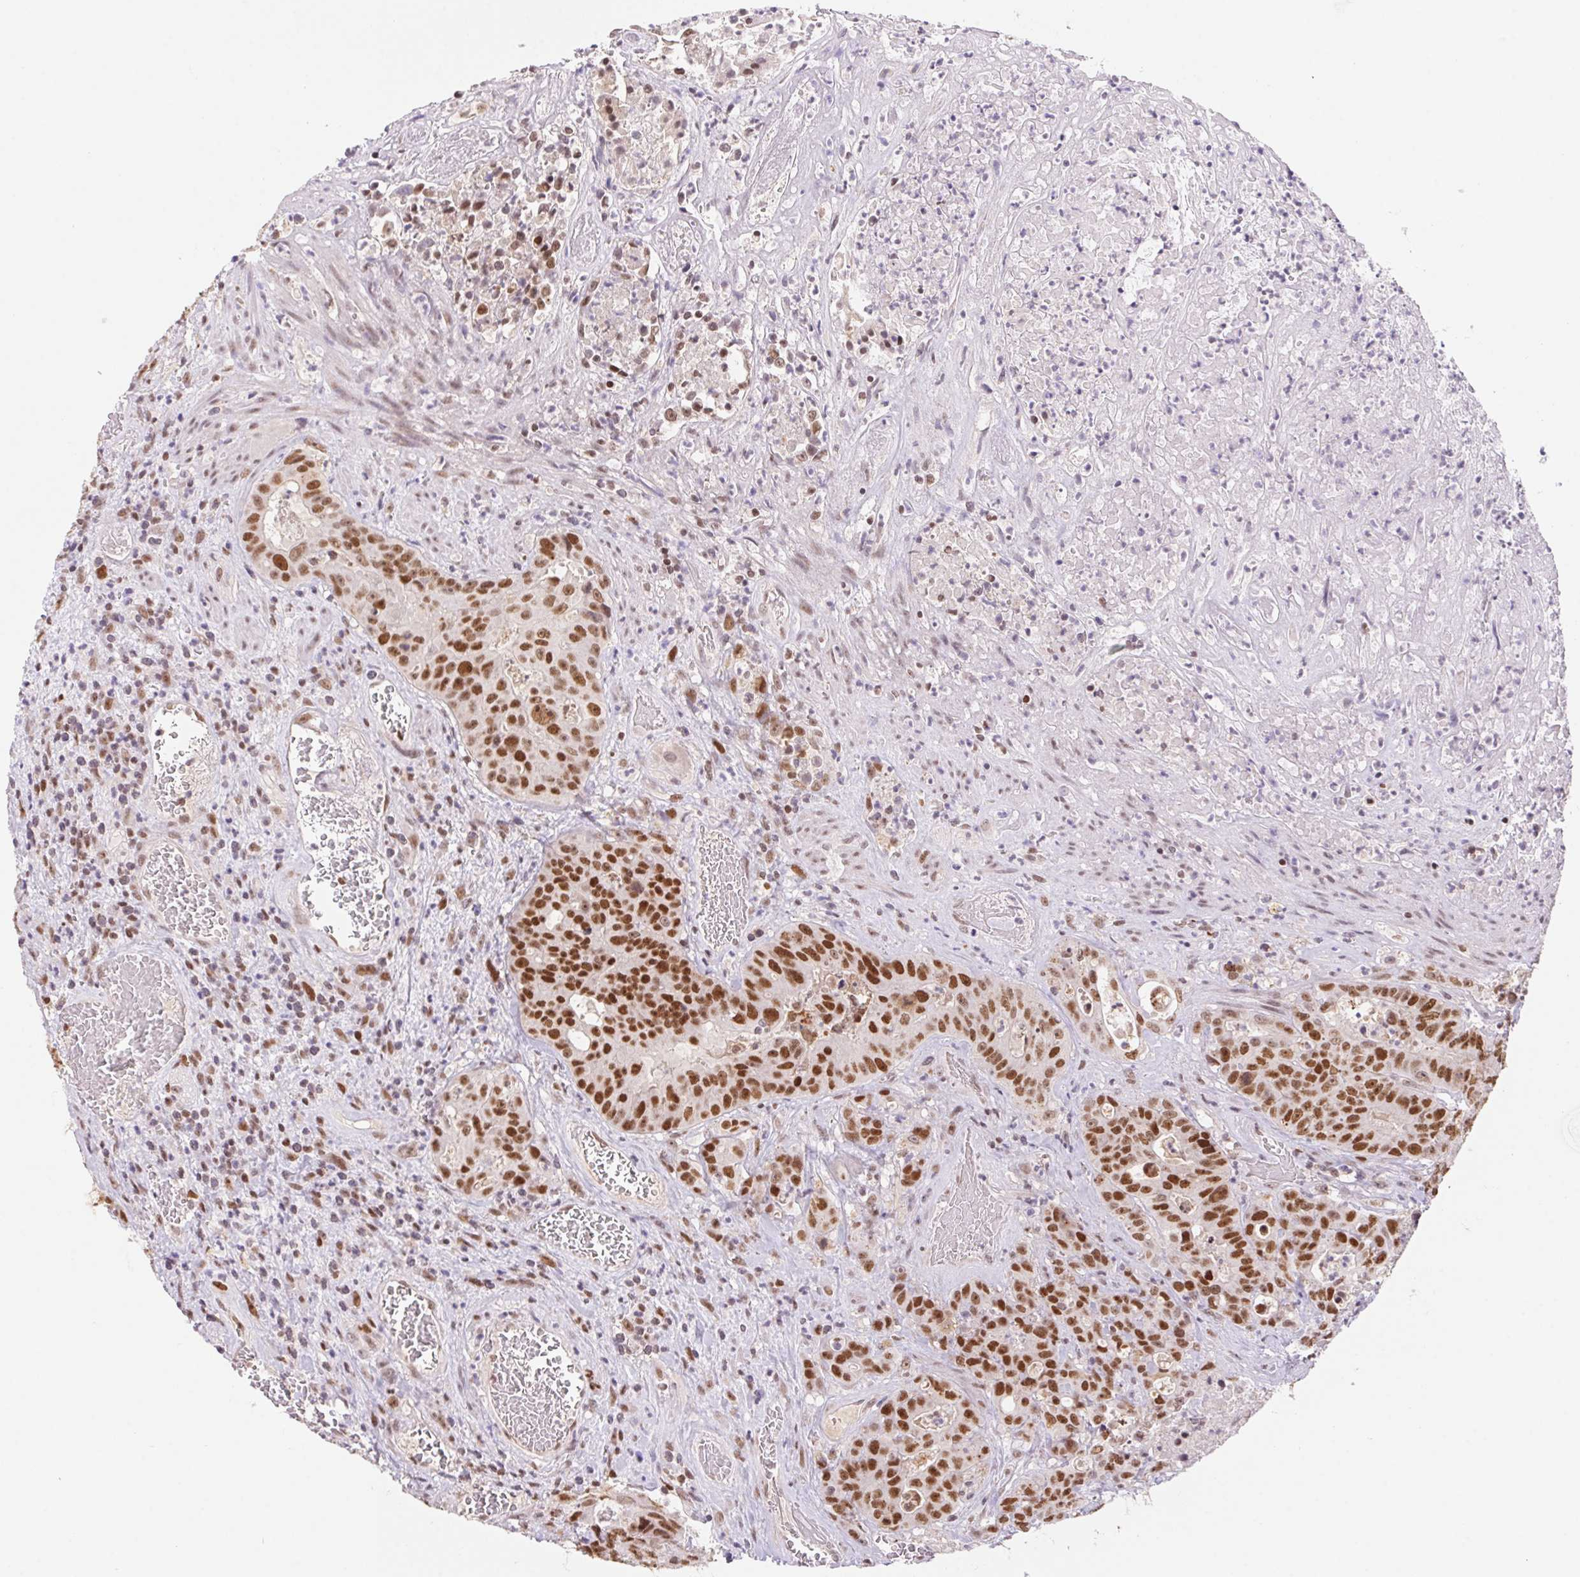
{"staining": {"intensity": "strong", "quantity": ">75%", "location": "nuclear"}, "tissue": "colorectal cancer", "cell_type": "Tumor cells", "image_type": "cancer", "snomed": [{"axis": "morphology", "description": "Adenocarcinoma, NOS"}, {"axis": "topography", "description": "Rectum"}], "caption": "This is an image of IHC staining of colorectal adenocarcinoma, which shows strong positivity in the nuclear of tumor cells.", "gene": "POLD3", "patient": {"sex": "female", "age": 62}}